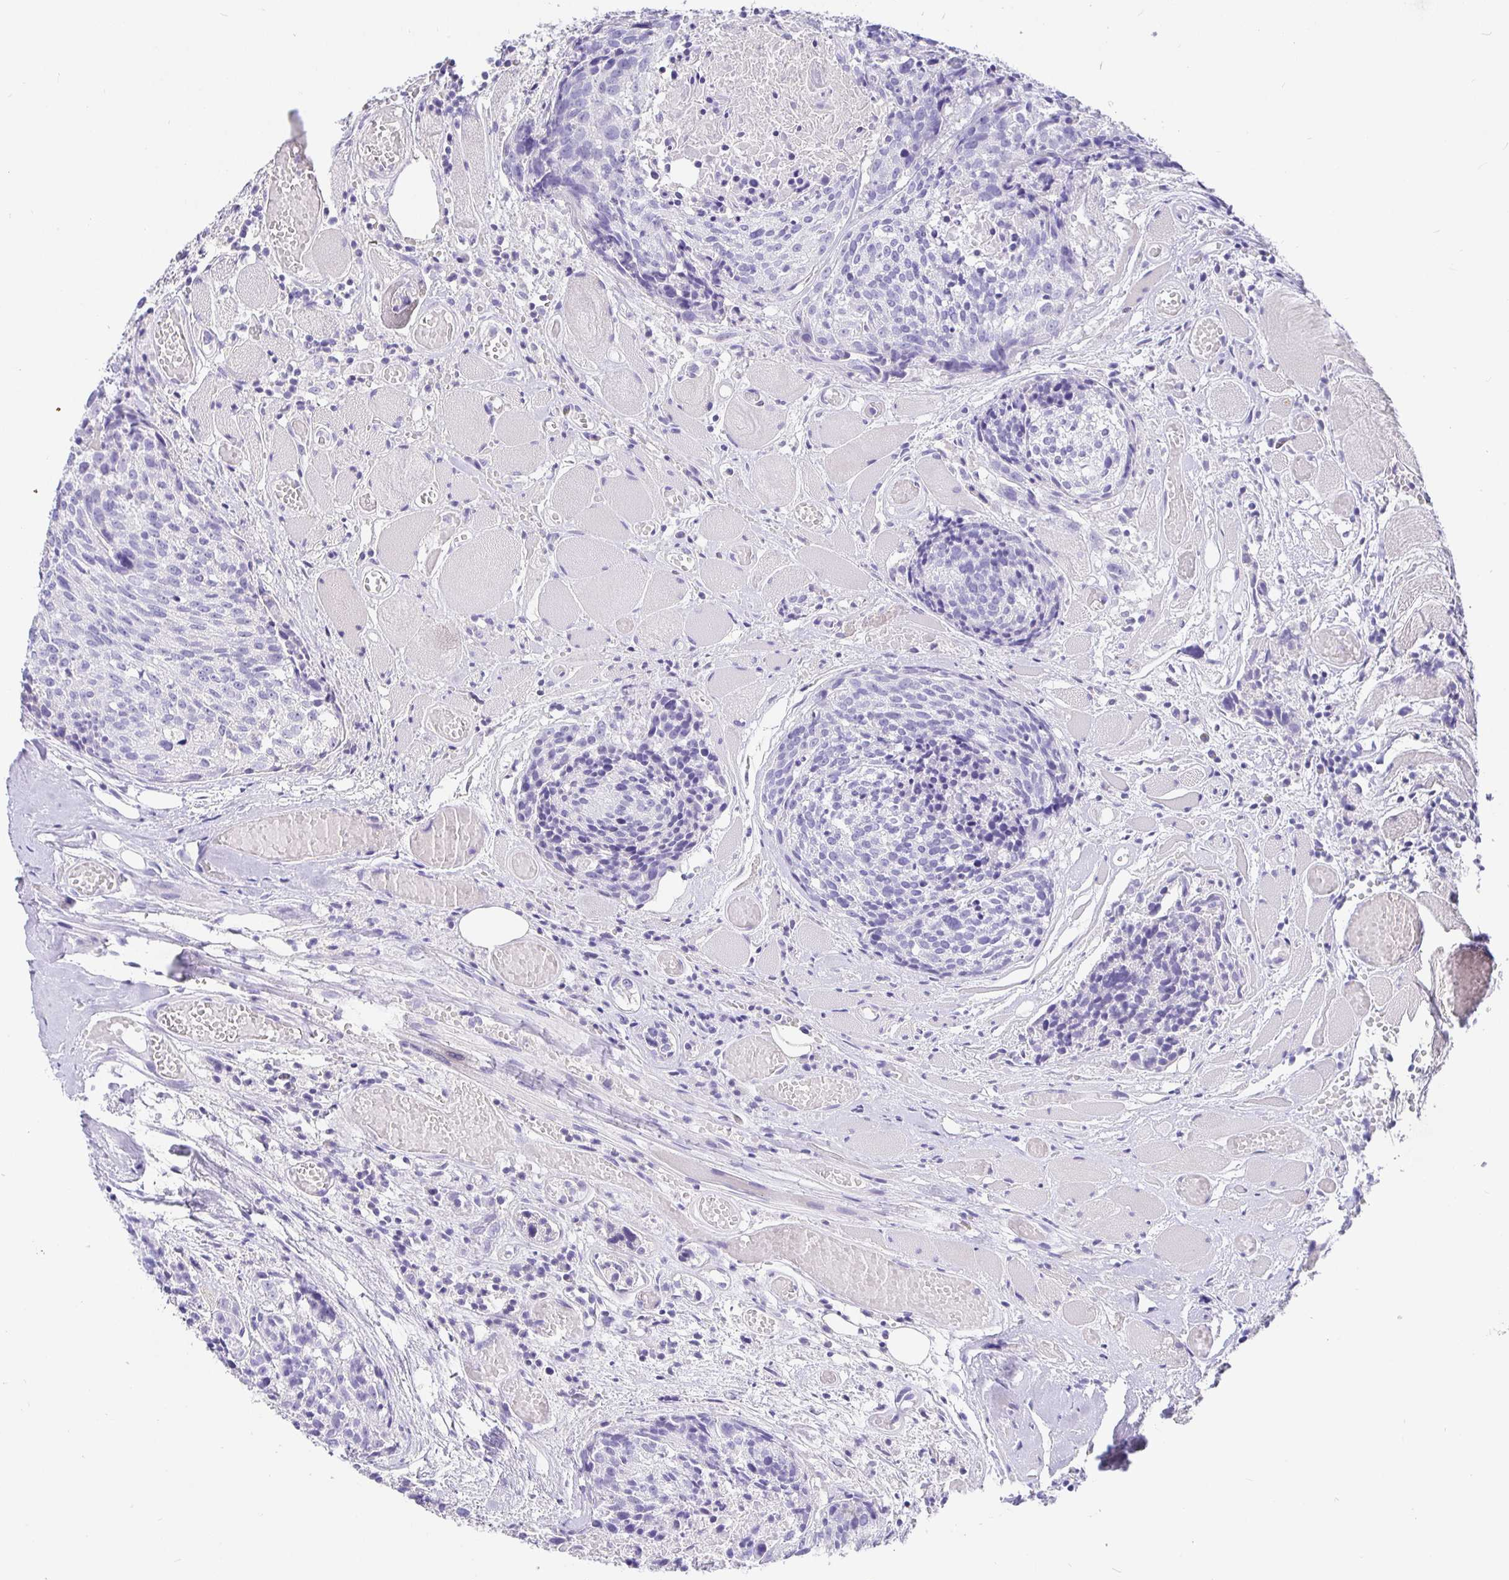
{"staining": {"intensity": "negative", "quantity": "none", "location": "none"}, "tissue": "head and neck cancer", "cell_type": "Tumor cells", "image_type": "cancer", "snomed": [{"axis": "morphology", "description": "Squamous cell carcinoma, NOS"}, {"axis": "topography", "description": "Oral tissue"}, {"axis": "topography", "description": "Head-Neck"}], "caption": "A high-resolution photomicrograph shows immunohistochemistry staining of head and neck squamous cell carcinoma, which displays no significant positivity in tumor cells.", "gene": "TPTE", "patient": {"sex": "male", "age": 64}}